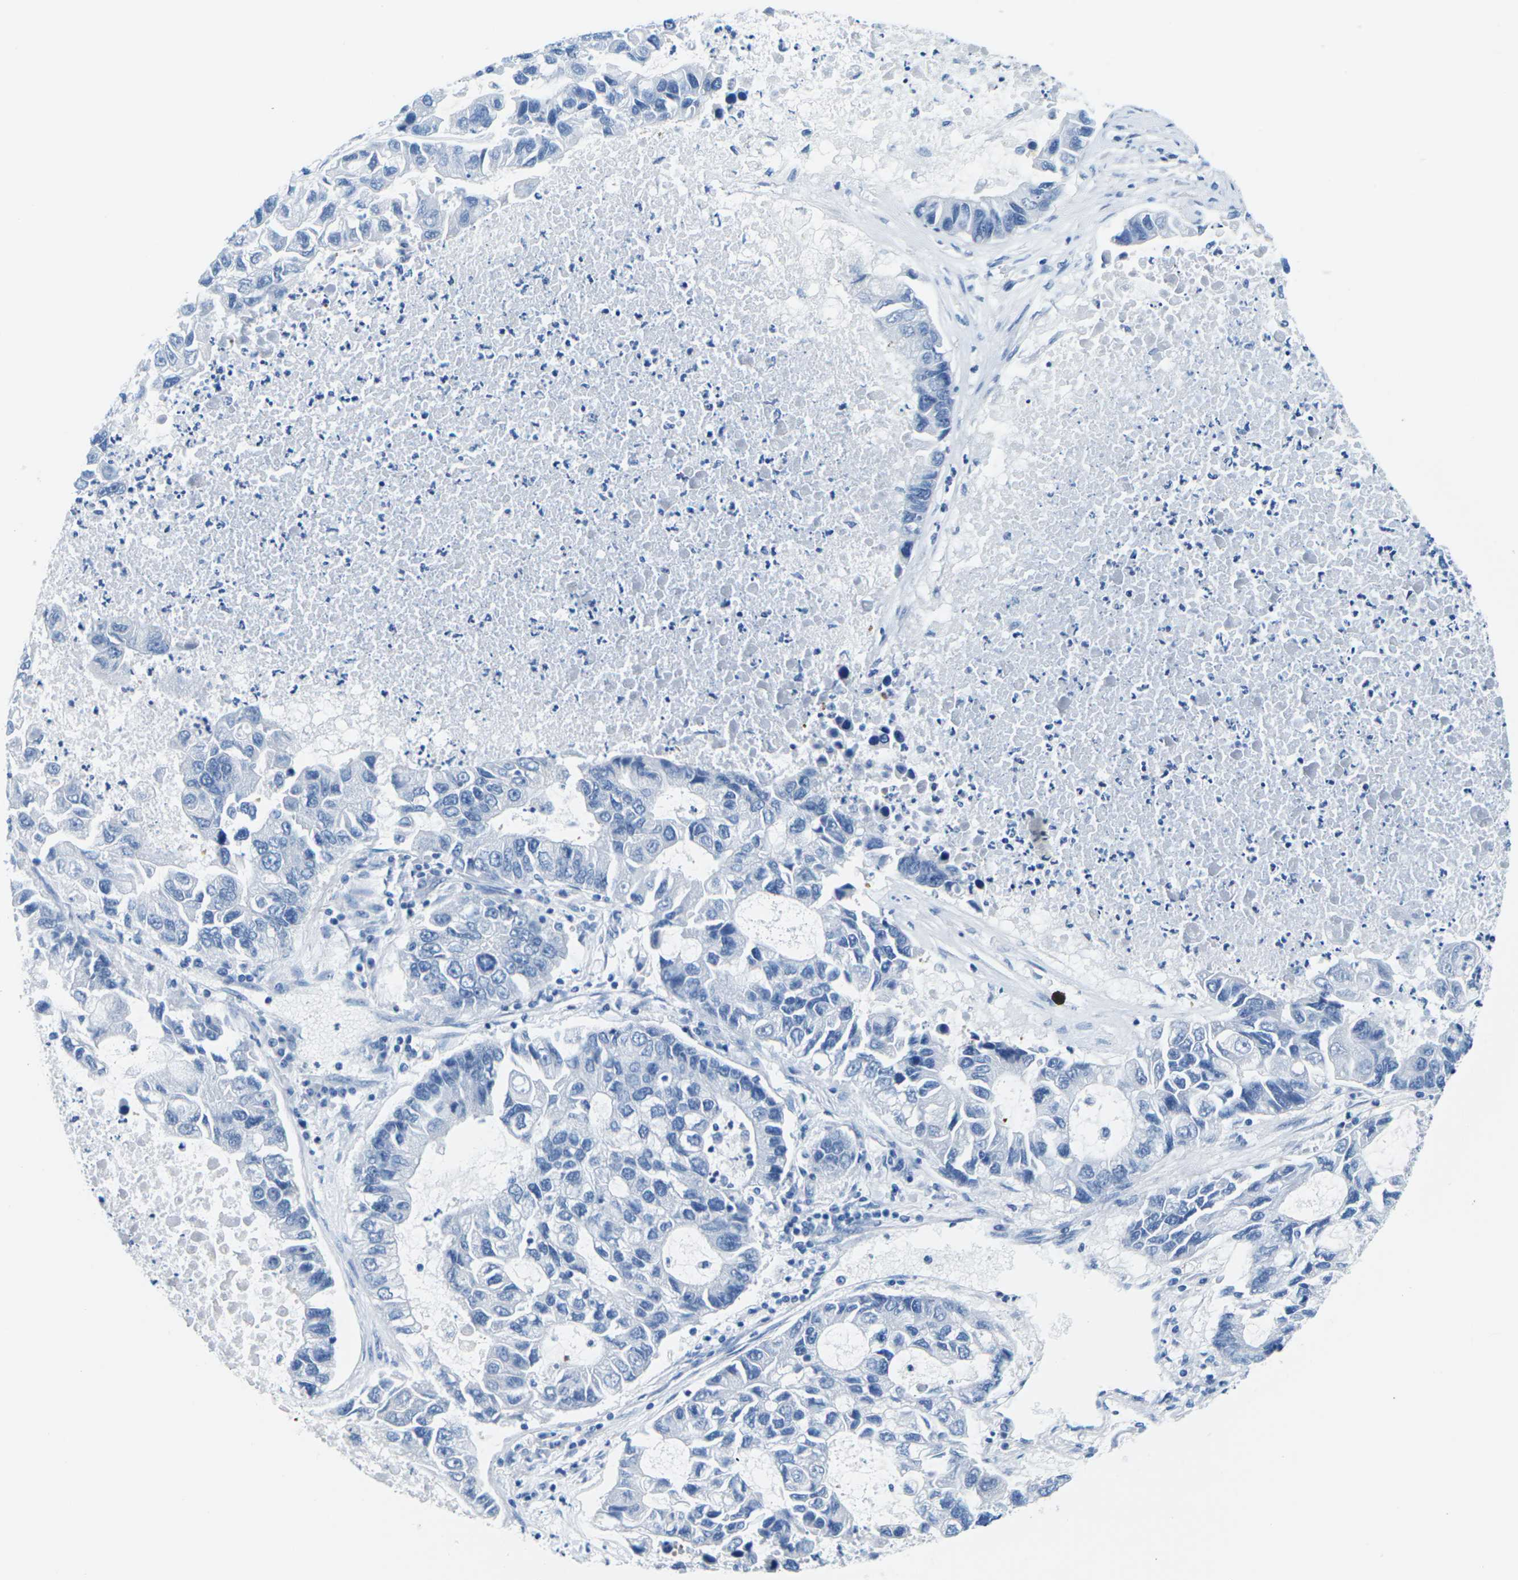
{"staining": {"intensity": "negative", "quantity": "none", "location": "none"}, "tissue": "lung cancer", "cell_type": "Tumor cells", "image_type": "cancer", "snomed": [{"axis": "morphology", "description": "Adenocarcinoma, NOS"}, {"axis": "topography", "description": "Lung"}], "caption": "Tumor cells are negative for protein expression in human lung cancer (adenocarcinoma). Brightfield microscopy of IHC stained with DAB (3,3'-diaminobenzidine) (brown) and hematoxylin (blue), captured at high magnification.", "gene": "SYNGR2", "patient": {"sex": "female", "age": 51}}